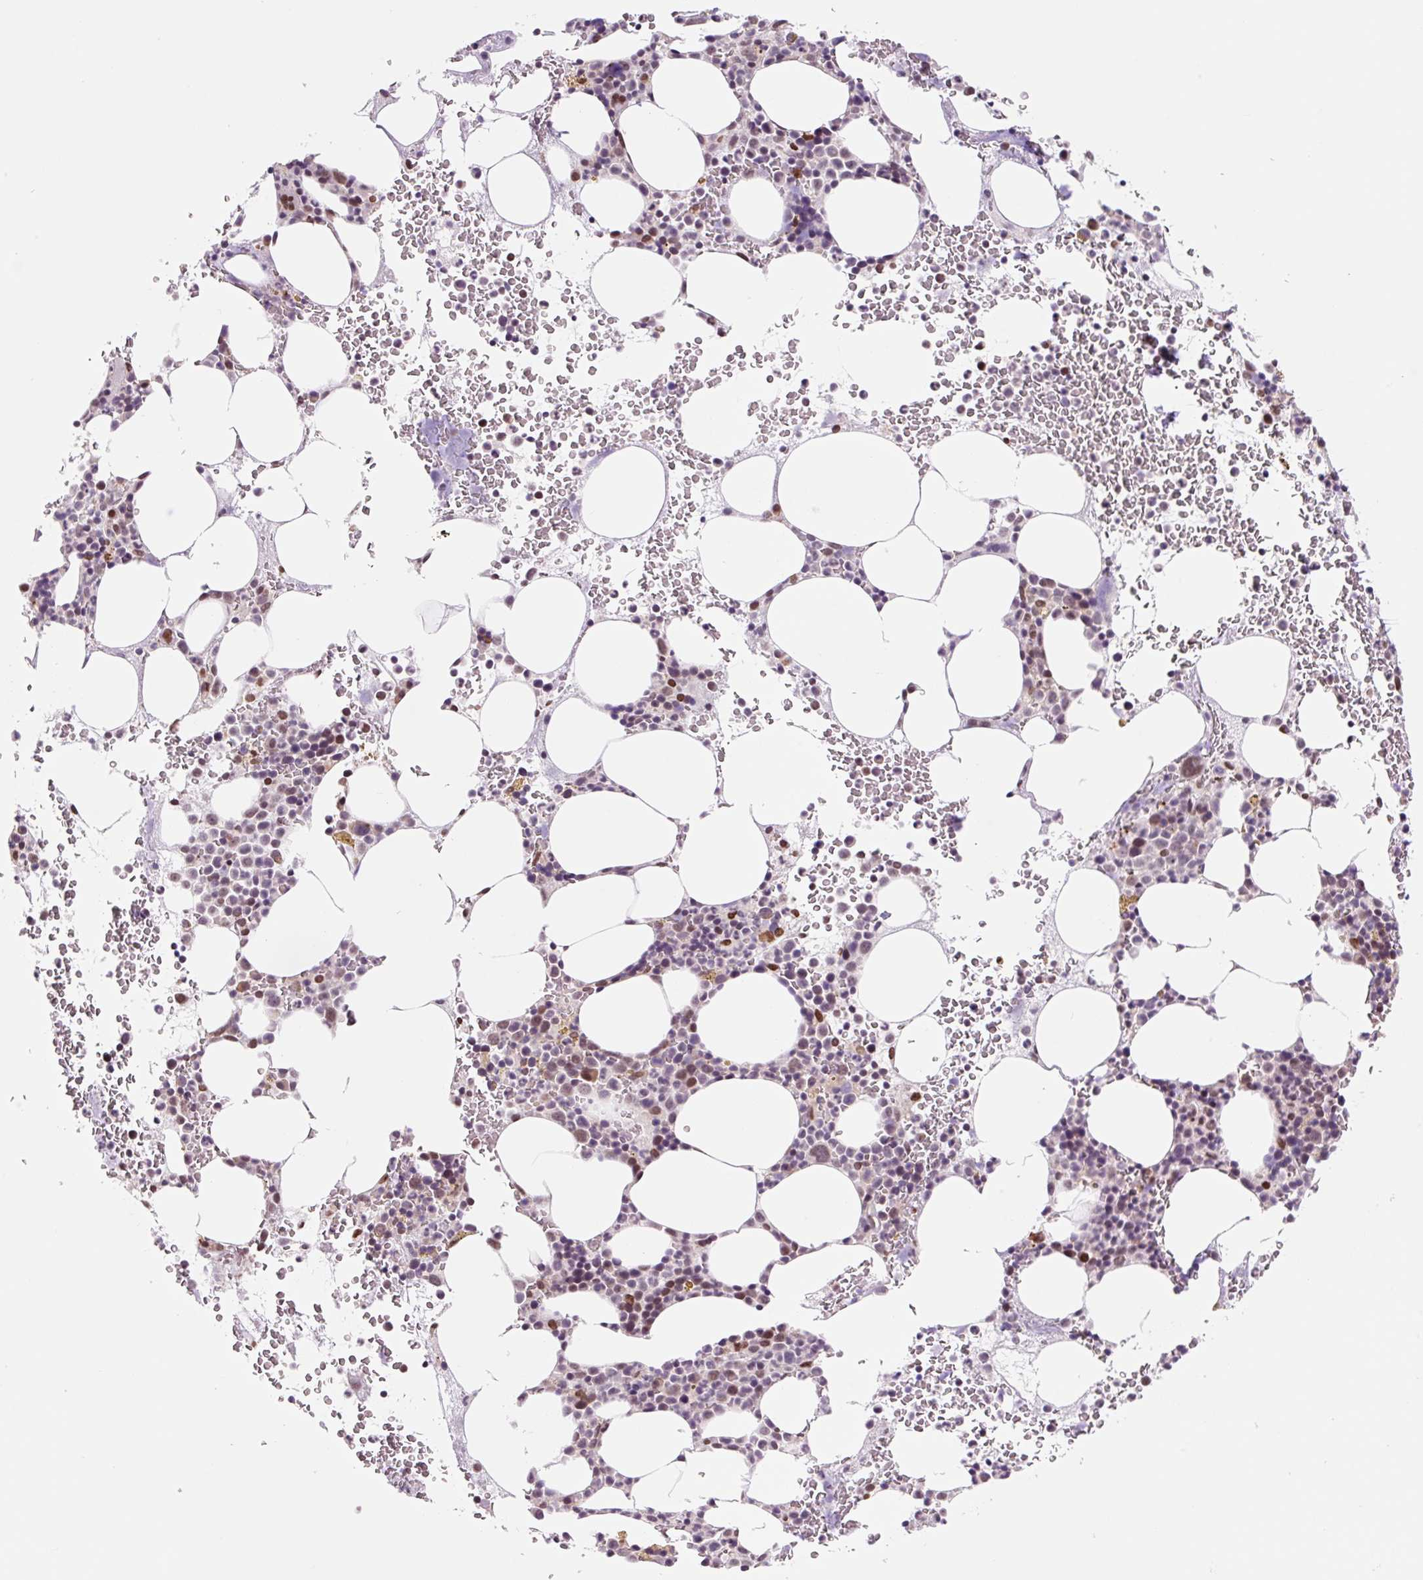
{"staining": {"intensity": "moderate", "quantity": "25%-75%", "location": "nuclear"}, "tissue": "bone marrow", "cell_type": "Hematopoietic cells", "image_type": "normal", "snomed": [{"axis": "morphology", "description": "Normal tissue, NOS"}, {"axis": "topography", "description": "Bone marrow"}], "caption": "Immunohistochemical staining of unremarkable bone marrow shows 25%-75% levels of moderate nuclear protein positivity in approximately 25%-75% of hematopoietic cells.", "gene": "CCNL2", "patient": {"sex": "male", "age": 62}}